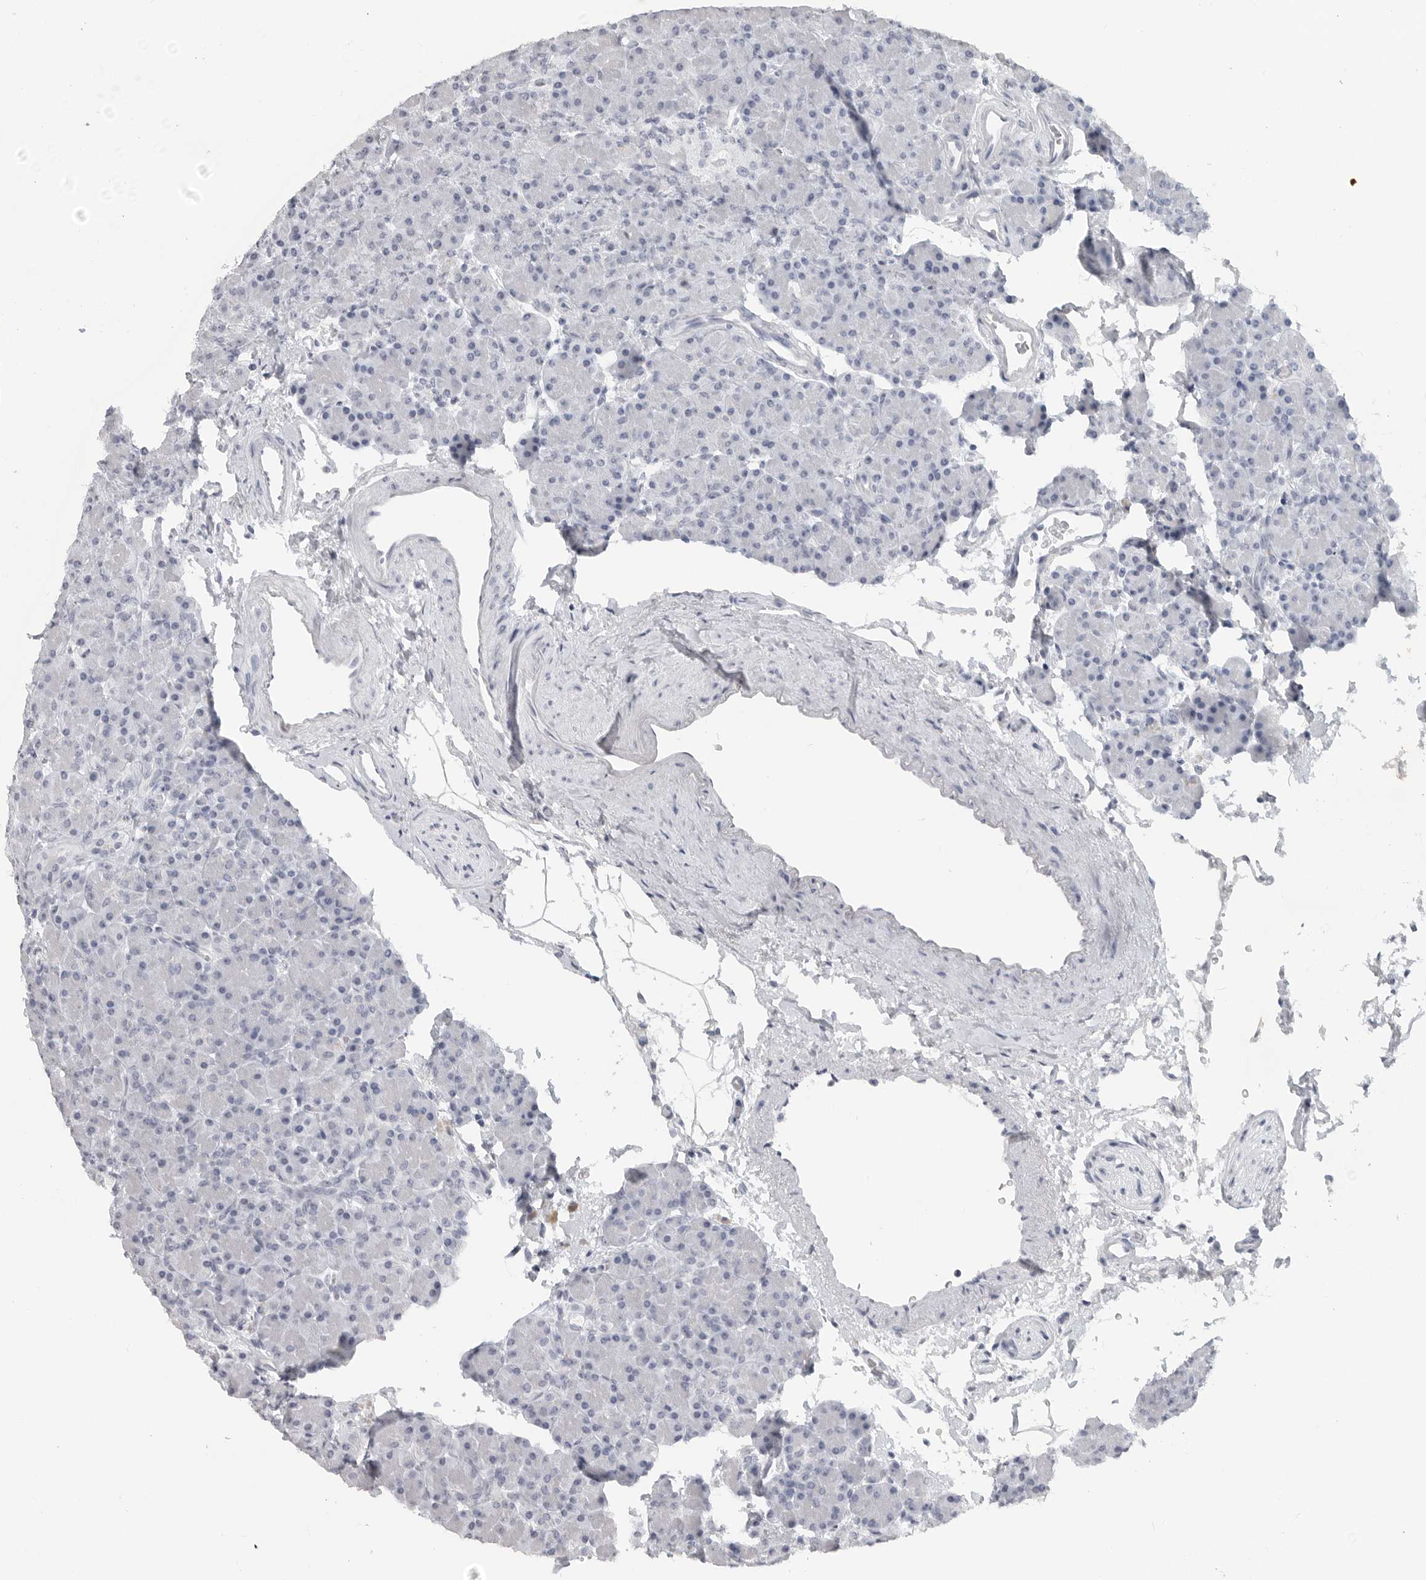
{"staining": {"intensity": "negative", "quantity": "none", "location": "none"}, "tissue": "pancreas", "cell_type": "Exocrine glandular cells", "image_type": "normal", "snomed": [{"axis": "morphology", "description": "Normal tissue, NOS"}, {"axis": "topography", "description": "Pancreas"}], "caption": "This photomicrograph is of unremarkable pancreas stained with immunohistochemistry to label a protein in brown with the nuclei are counter-stained blue. There is no expression in exocrine glandular cells.", "gene": "LY6D", "patient": {"sex": "female", "age": 43}}